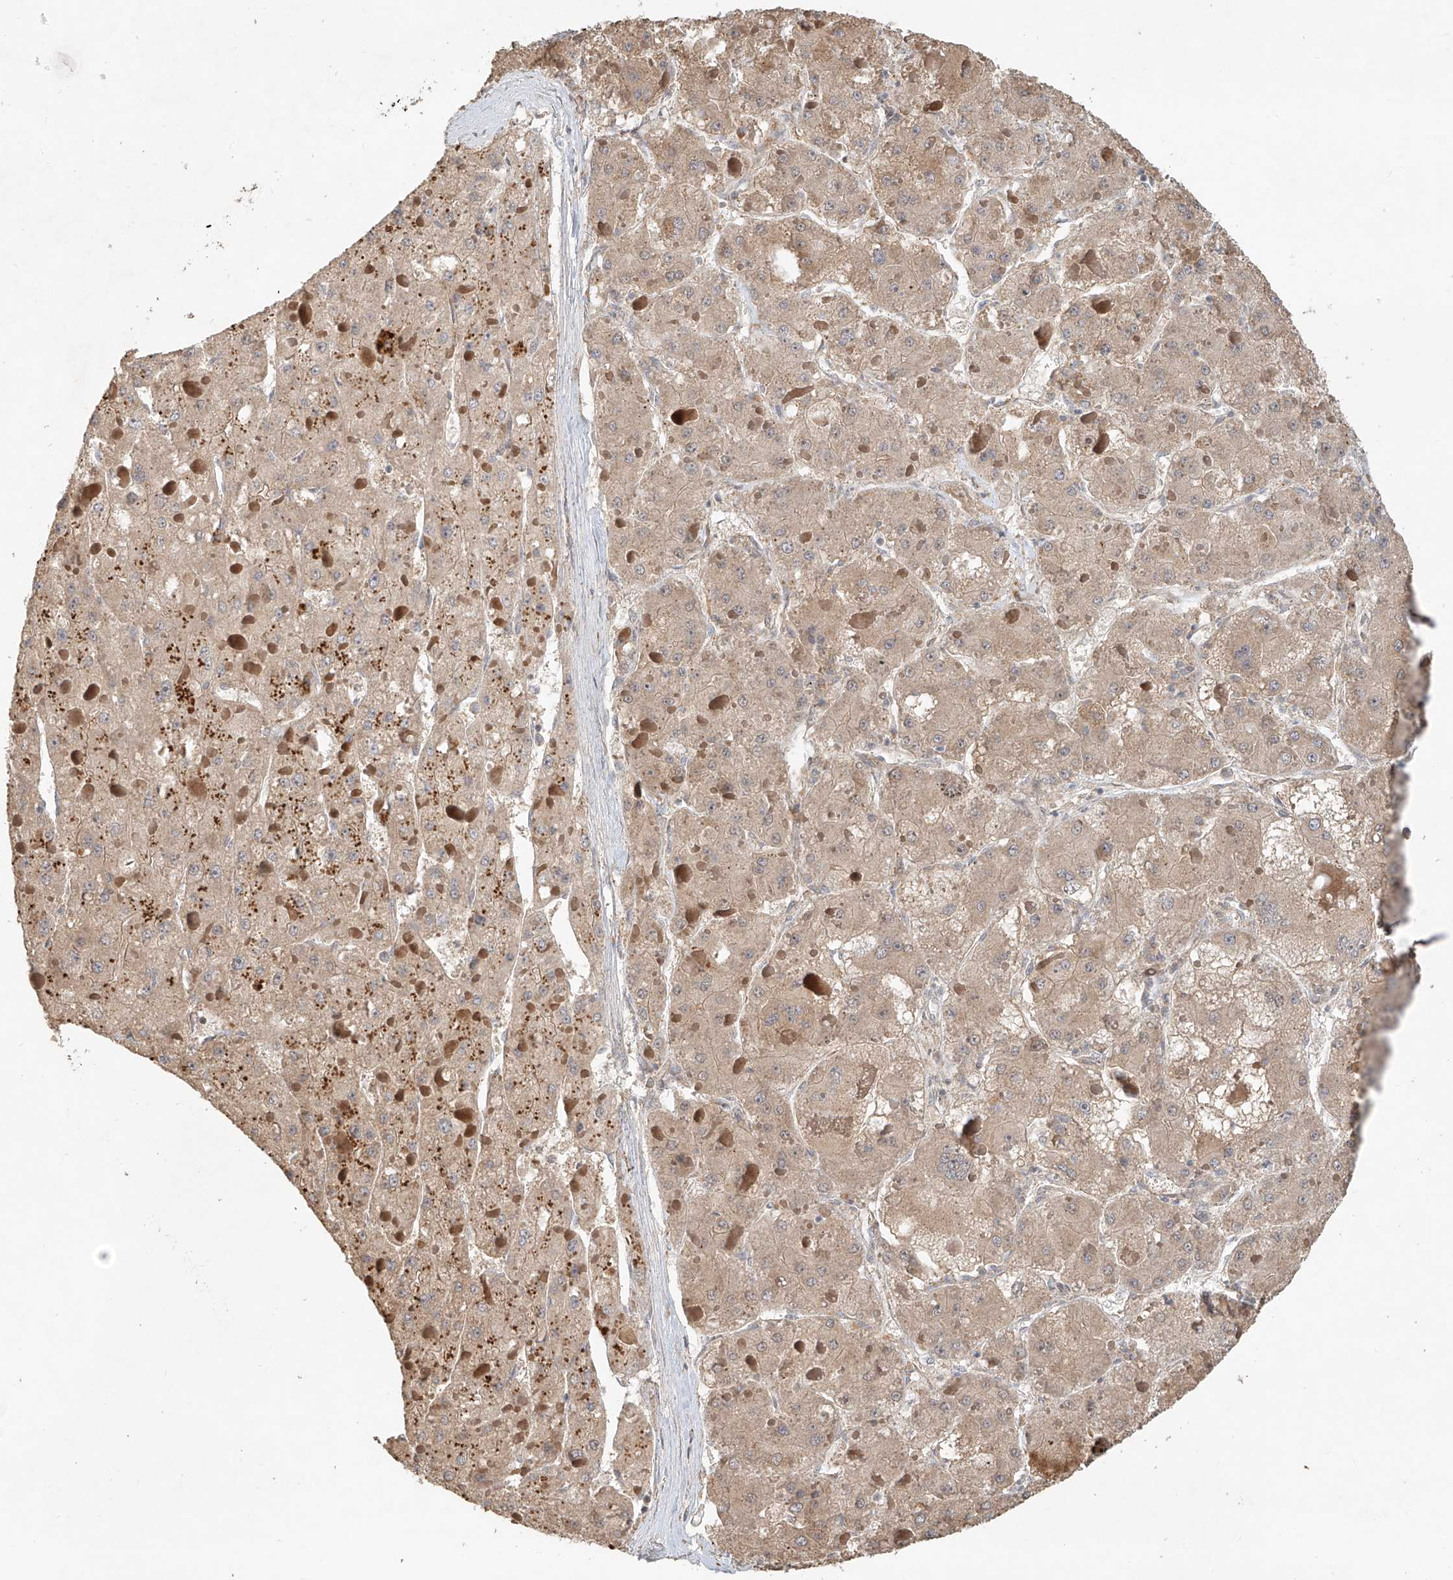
{"staining": {"intensity": "weak", "quantity": "25%-75%", "location": "cytoplasmic/membranous"}, "tissue": "liver cancer", "cell_type": "Tumor cells", "image_type": "cancer", "snomed": [{"axis": "morphology", "description": "Carcinoma, Hepatocellular, NOS"}, {"axis": "topography", "description": "Liver"}], "caption": "This micrograph shows liver hepatocellular carcinoma stained with IHC to label a protein in brown. The cytoplasmic/membranous of tumor cells show weak positivity for the protein. Nuclei are counter-stained blue.", "gene": "TMEM61", "patient": {"sex": "female", "age": 73}}